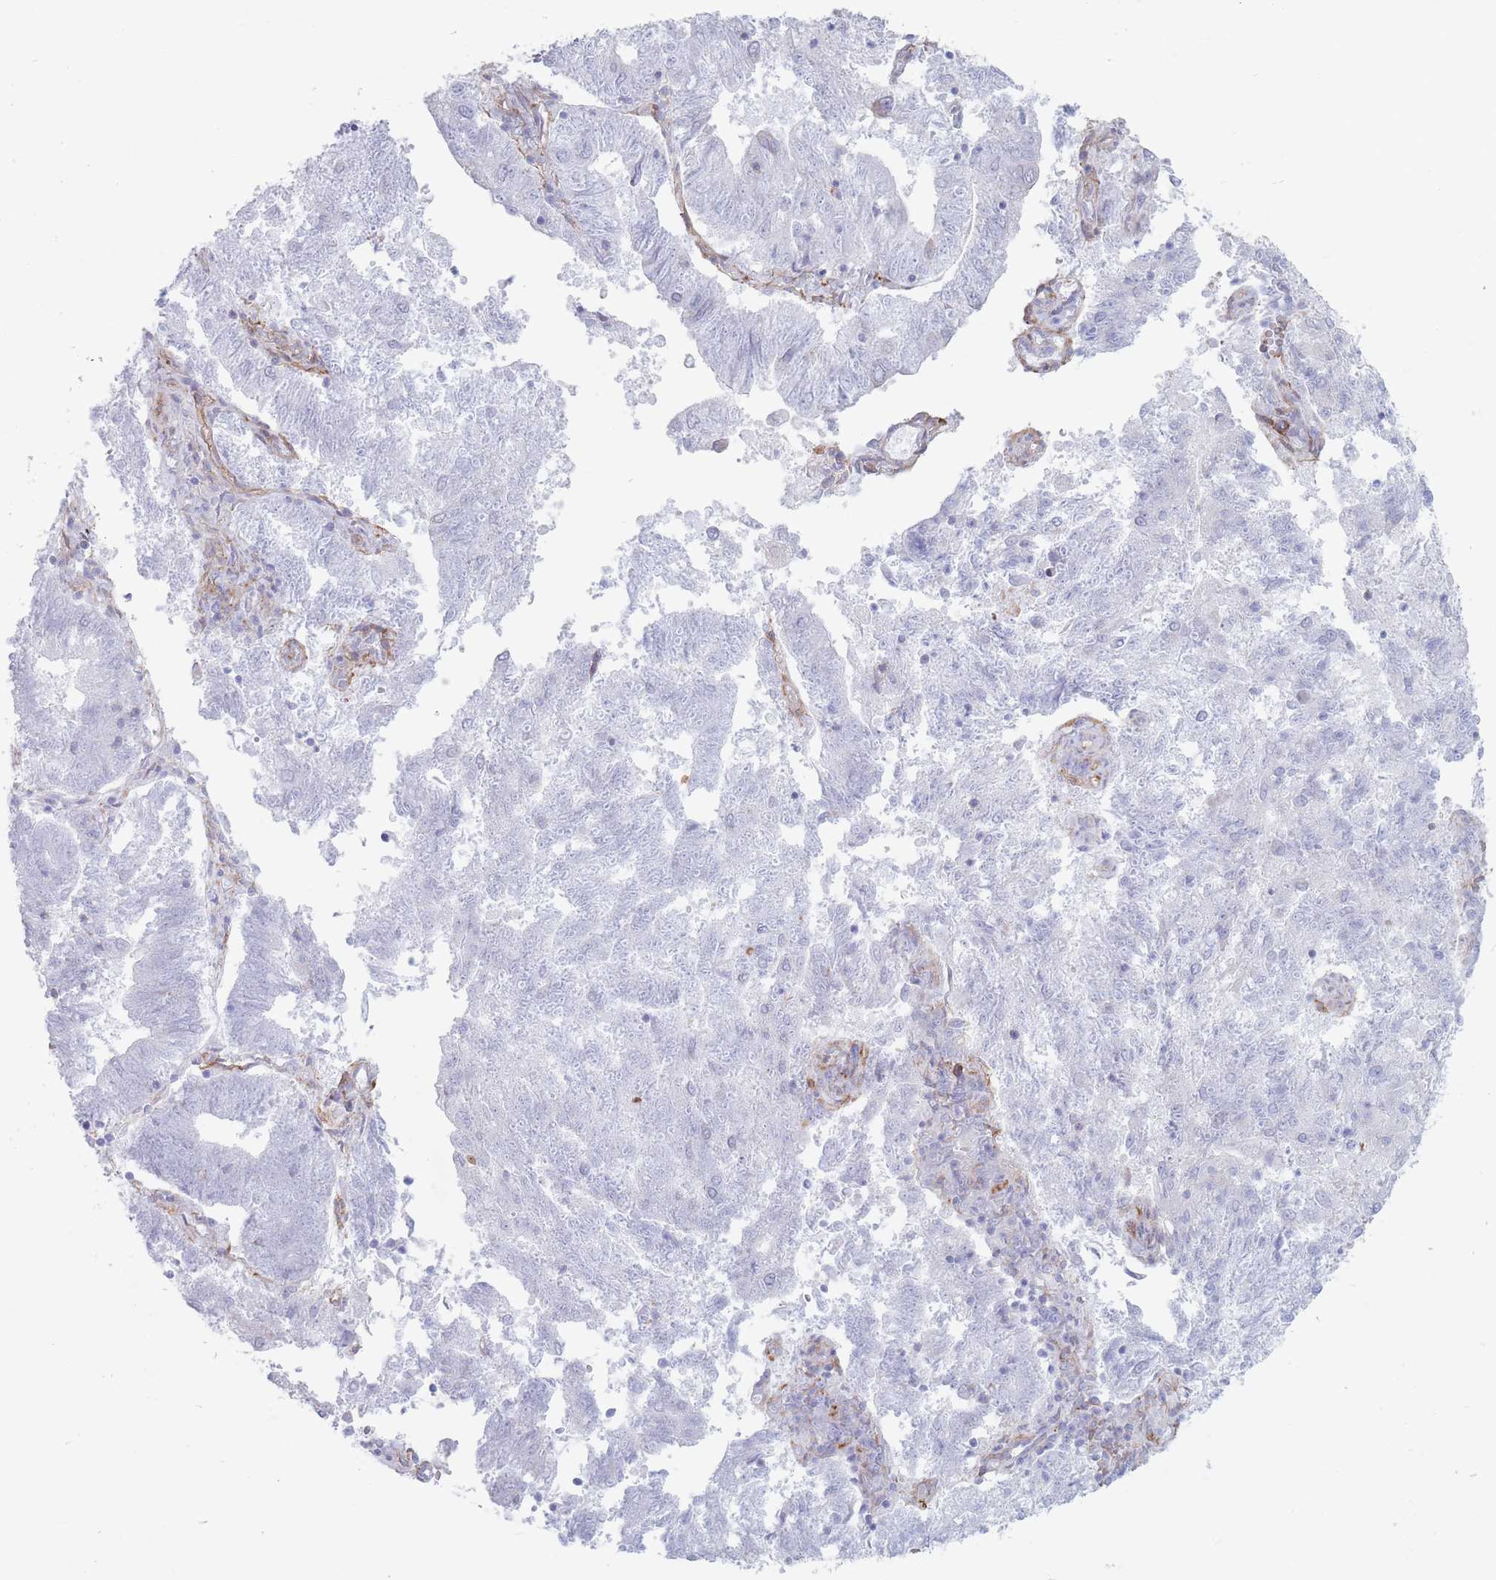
{"staining": {"intensity": "negative", "quantity": "none", "location": "none"}, "tissue": "endometrial cancer", "cell_type": "Tumor cells", "image_type": "cancer", "snomed": [{"axis": "morphology", "description": "Adenocarcinoma, NOS"}, {"axis": "topography", "description": "Endometrium"}], "caption": "High power microscopy histopathology image of an IHC micrograph of endometrial adenocarcinoma, revealing no significant positivity in tumor cells.", "gene": "PLPP1", "patient": {"sex": "female", "age": 82}}